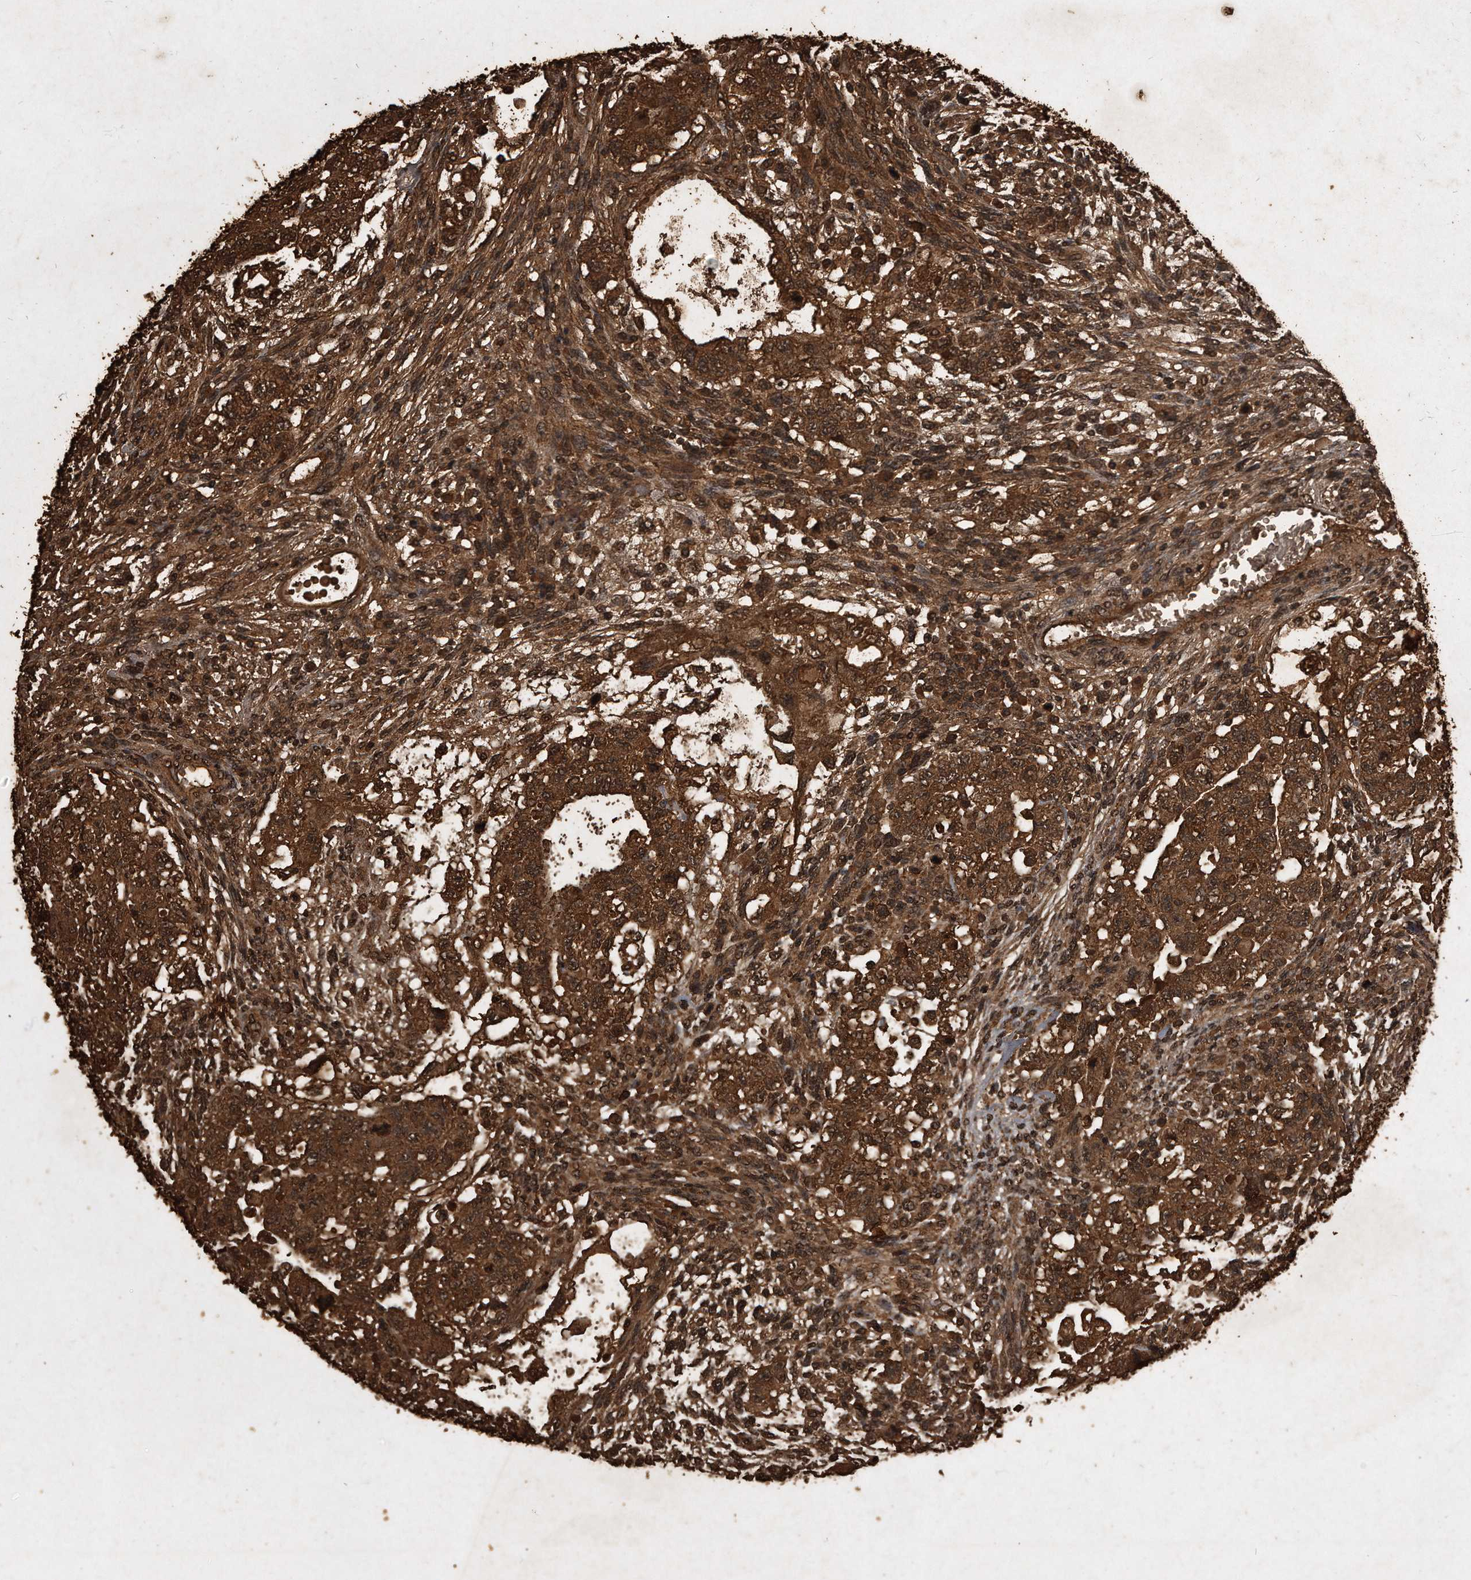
{"staining": {"intensity": "strong", "quantity": ">75%", "location": "cytoplasmic/membranous"}, "tissue": "testis cancer", "cell_type": "Tumor cells", "image_type": "cancer", "snomed": [{"axis": "morphology", "description": "Normal tissue, NOS"}, {"axis": "morphology", "description": "Carcinoma, Embryonal, NOS"}, {"axis": "topography", "description": "Testis"}], "caption": "Human testis cancer stained with a brown dye exhibits strong cytoplasmic/membranous positive positivity in about >75% of tumor cells.", "gene": "CFLAR", "patient": {"sex": "male", "age": 36}}